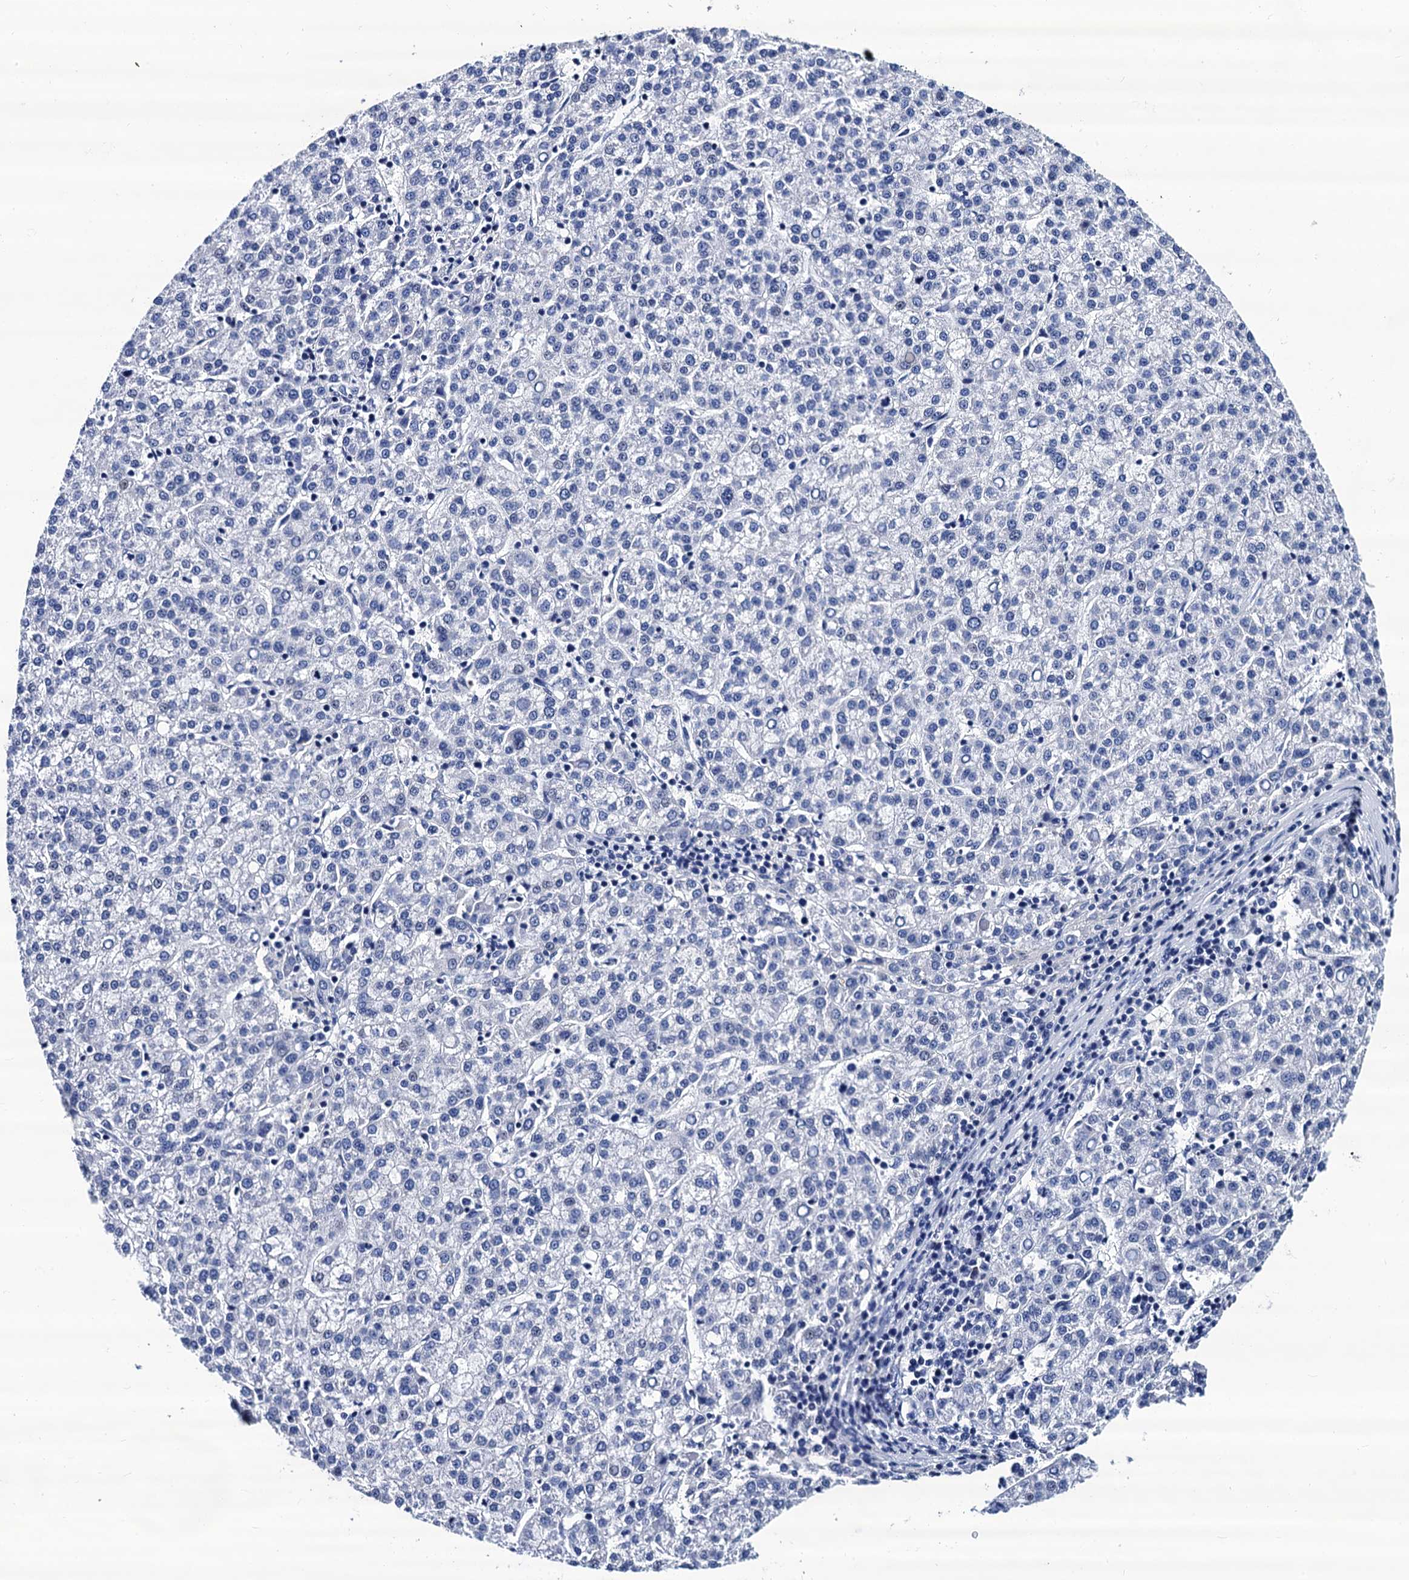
{"staining": {"intensity": "negative", "quantity": "none", "location": "none"}, "tissue": "liver cancer", "cell_type": "Tumor cells", "image_type": "cancer", "snomed": [{"axis": "morphology", "description": "Carcinoma, Hepatocellular, NOS"}, {"axis": "topography", "description": "Liver"}], "caption": "This photomicrograph is of hepatocellular carcinoma (liver) stained with immunohistochemistry (IHC) to label a protein in brown with the nuclei are counter-stained blue. There is no staining in tumor cells. Brightfield microscopy of IHC stained with DAB (brown) and hematoxylin (blue), captured at high magnification.", "gene": "LRRC30", "patient": {"sex": "female", "age": 58}}